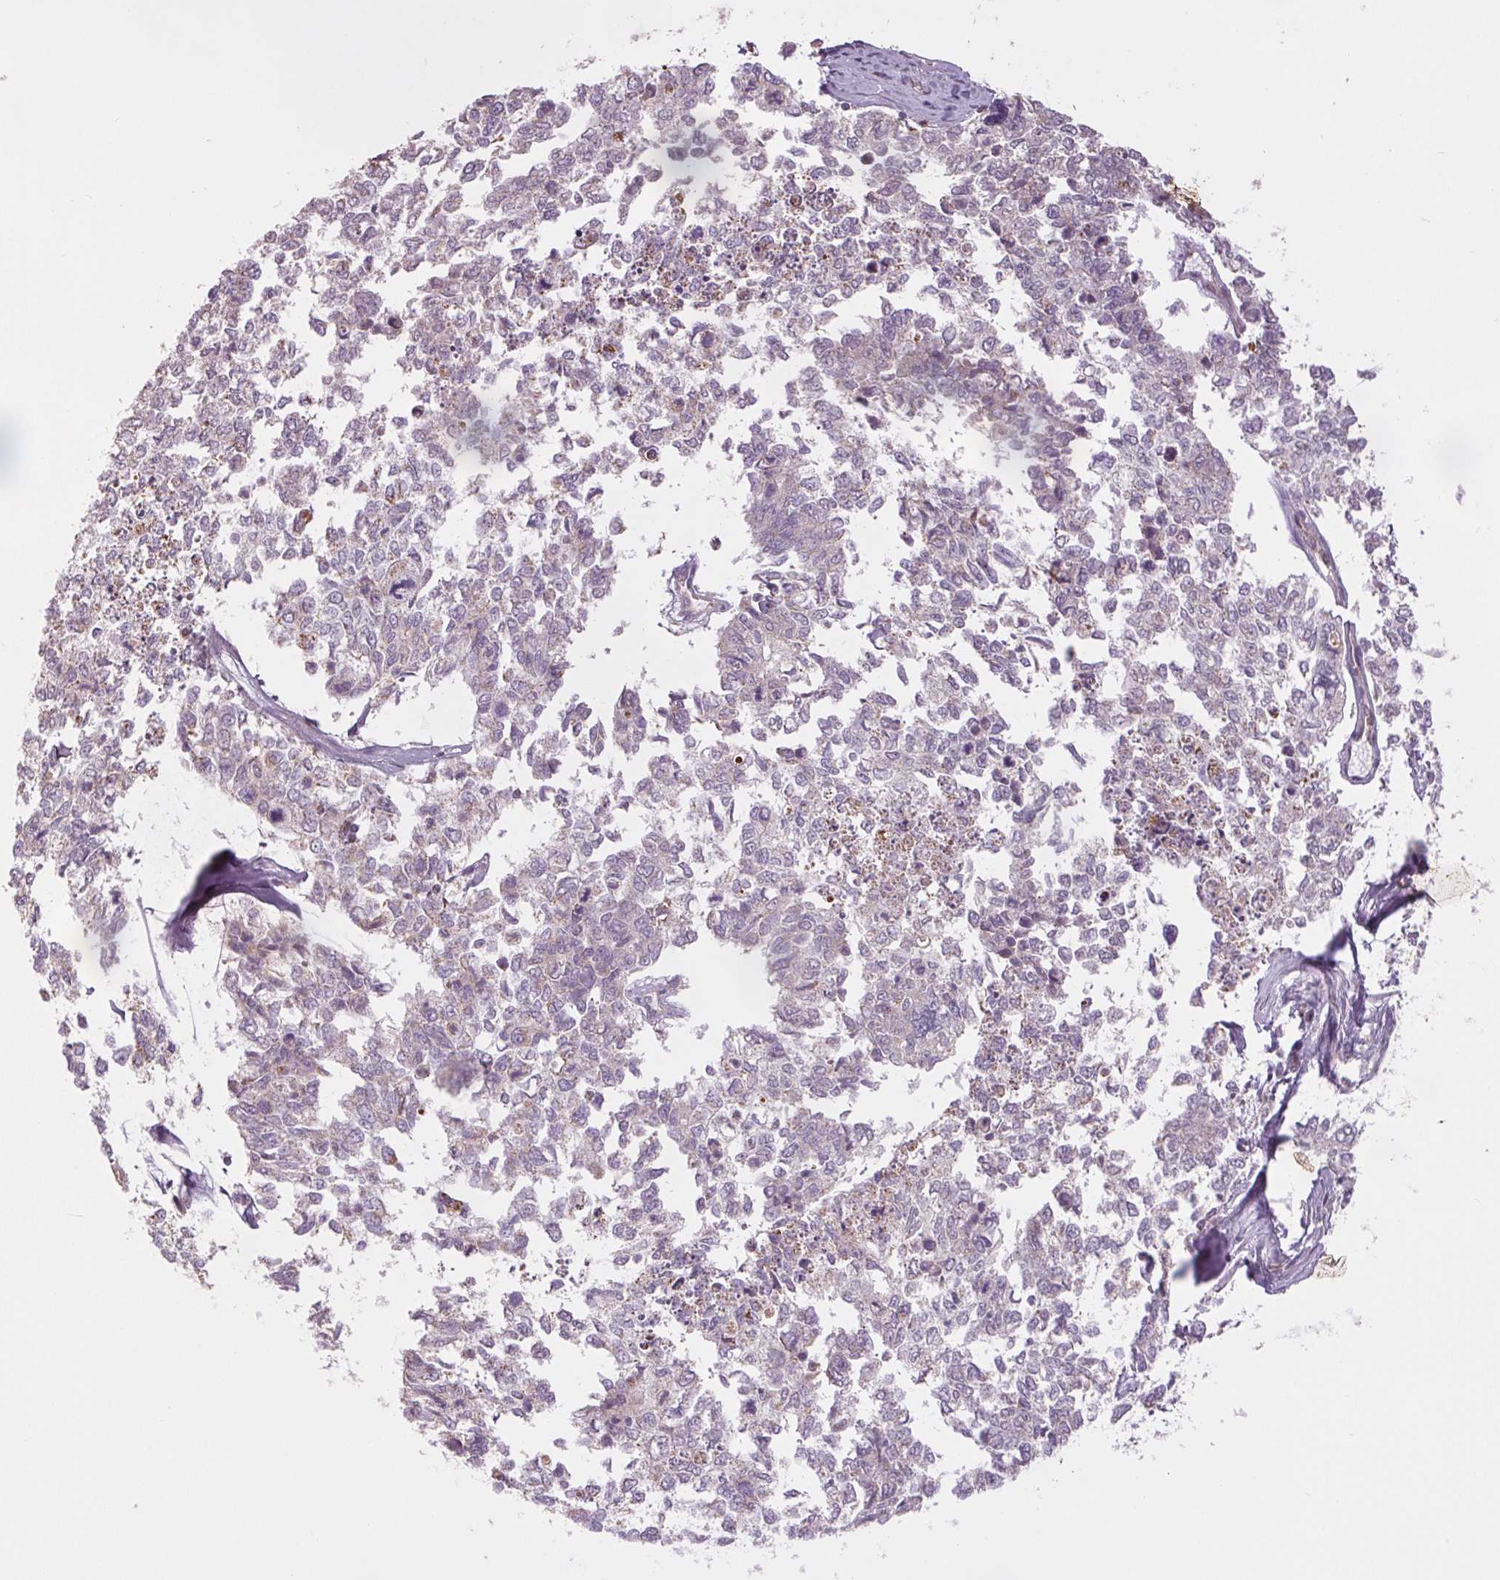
{"staining": {"intensity": "negative", "quantity": "none", "location": "none"}, "tissue": "cervical cancer", "cell_type": "Tumor cells", "image_type": "cancer", "snomed": [{"axis": "morphology", "description": "Adenocarcinoma, NOS"}, {"axis": "topography", "description": "Cervix"}], "caption": "This is an immunohistochemistry histopathology image of cervical cancer. There is no expression in tumor cells.", "gene": "MAP3K5", "patient": {"sex": "female", "age": 63}}